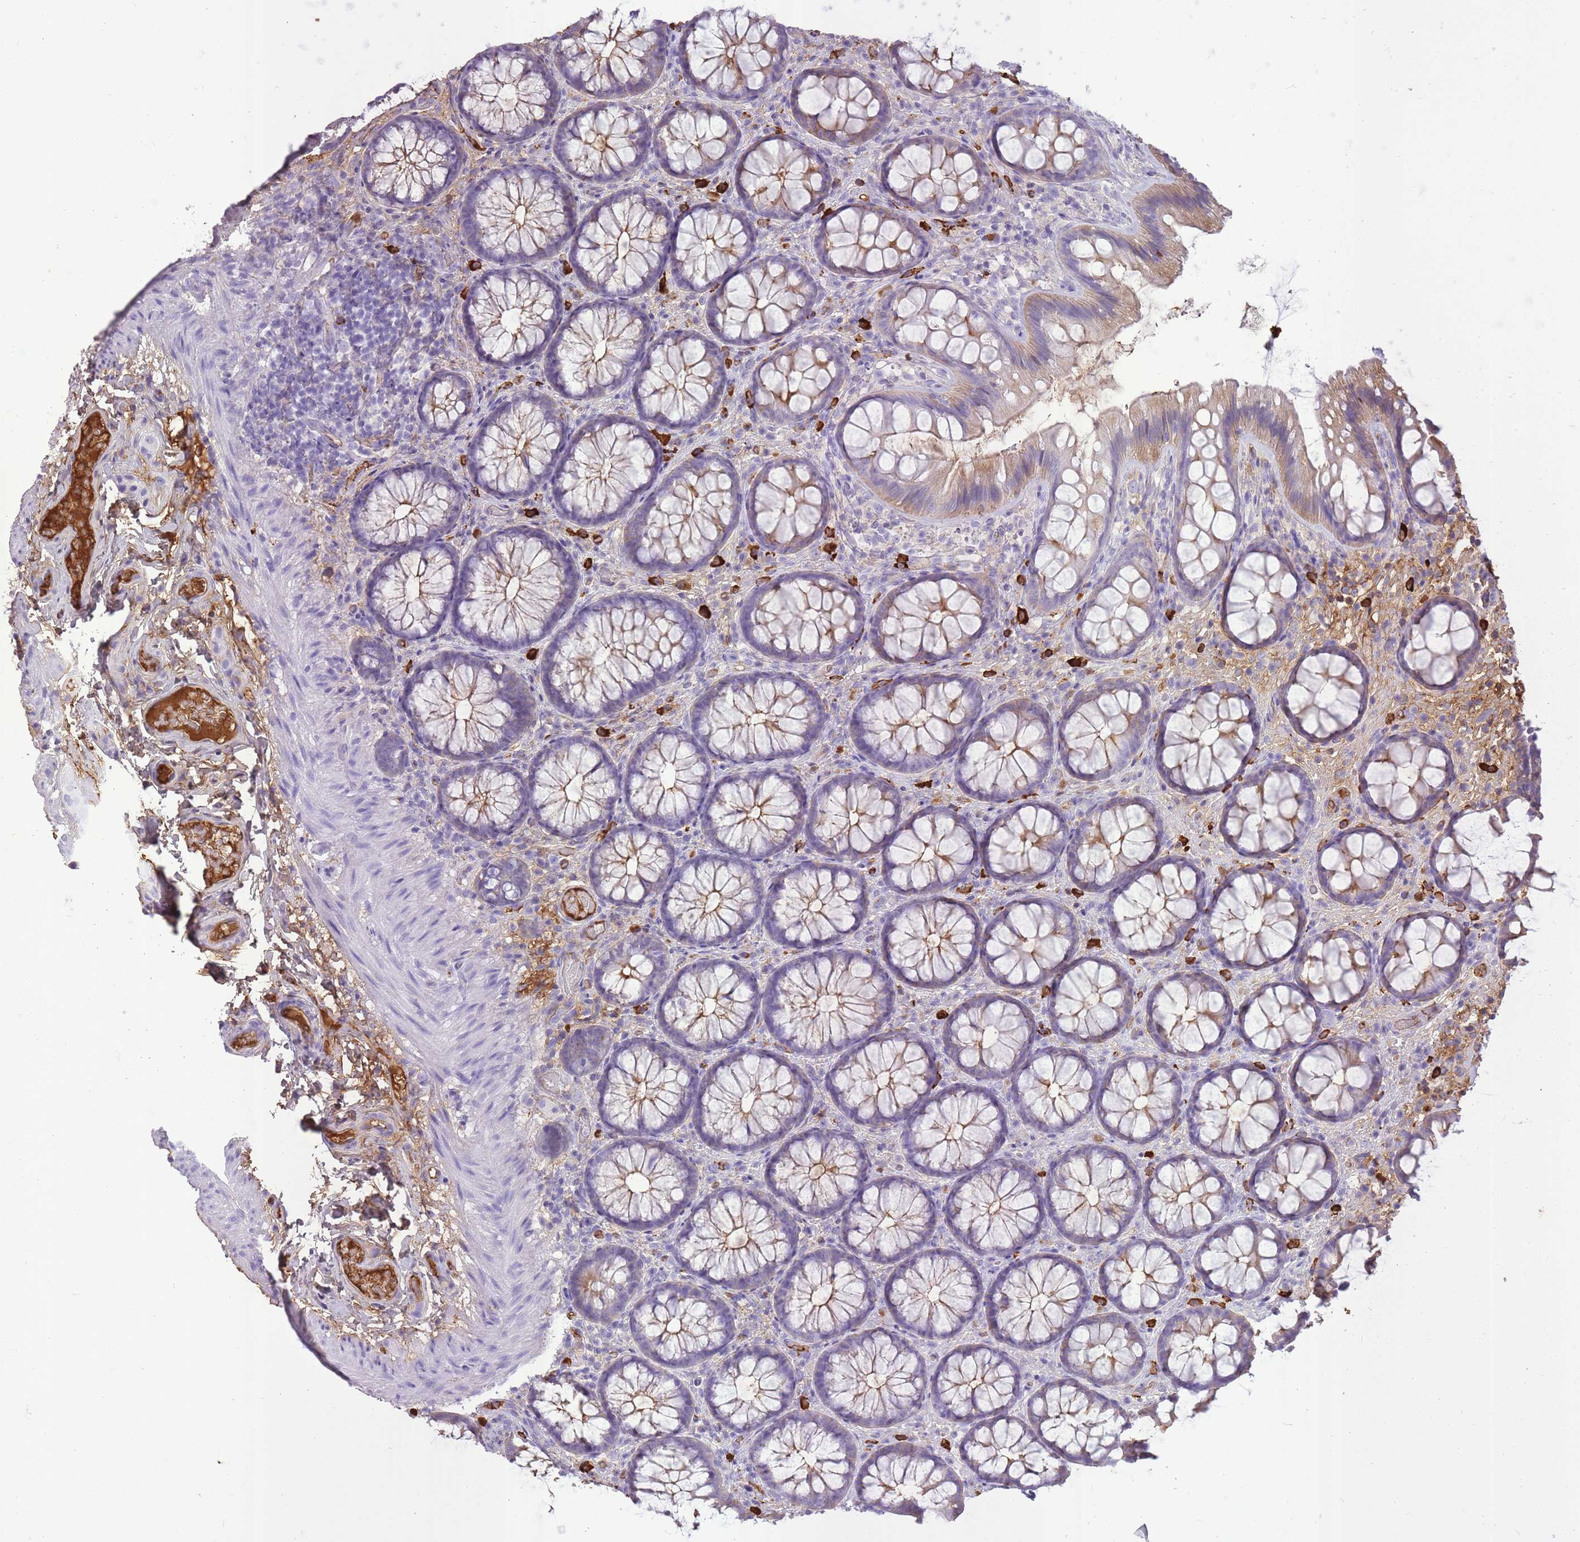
{"staining": {"intensity": "weak", "quantity": ">75%", "location": "cytoplasmic/membranous"}, "tissue": "colon", "cell_type": "Endothelial cells", "image_type": "normal", "snomed": [{"axis": "morphology", "description": "Normal tissue, NOS"}, {"axis": "topography", "description": "Colon"}], "caption": "This micrograph demonstrates immunohistochemistry staining of benign colon, with low weak cytoplasmic/membranous expression in approximately >75% of endothelial cells.", "gene": "IGKV1", "patient": {"sex": "male", "age": 46}}